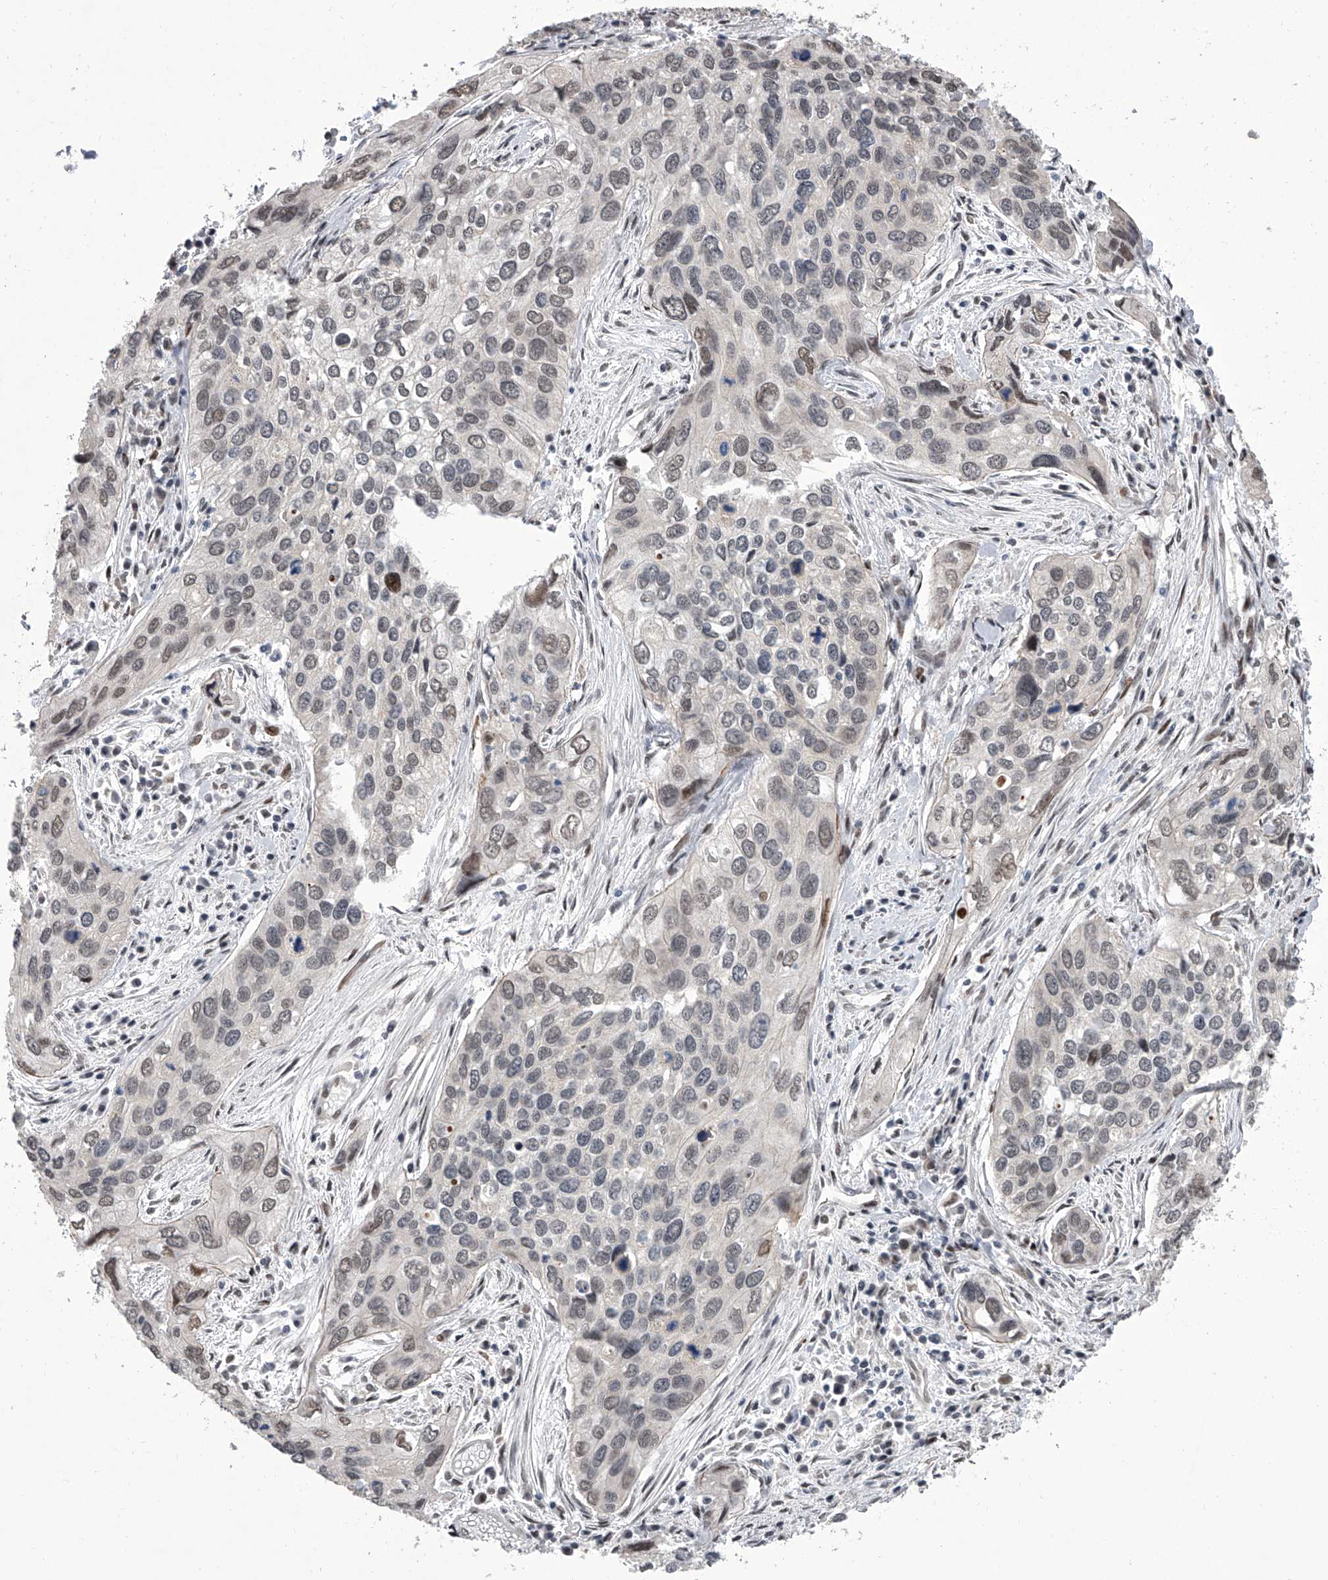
{"staining": {"intensity": "negative", "quantity": "none", "location": "none"}, "tissue": "cervical cancer", "cell_type": "Tumor cells", "image_type": "cancer", "snomed": [{"axis": "morphology", "description": "Squamous cell carcinoma, NOS"}, {"axis": "topography", "description": "Cervix"}], "caption": "This photomicrograph is of squamous cell carcinoma (cervical) stained with immunohistochemistry (IHC) to label a protein in brown with the nuclei are counter-stained blue. There is no expression in tumor cells.", "gene": "ZNF426", "patient": {"sex": "female", "age": 55}}